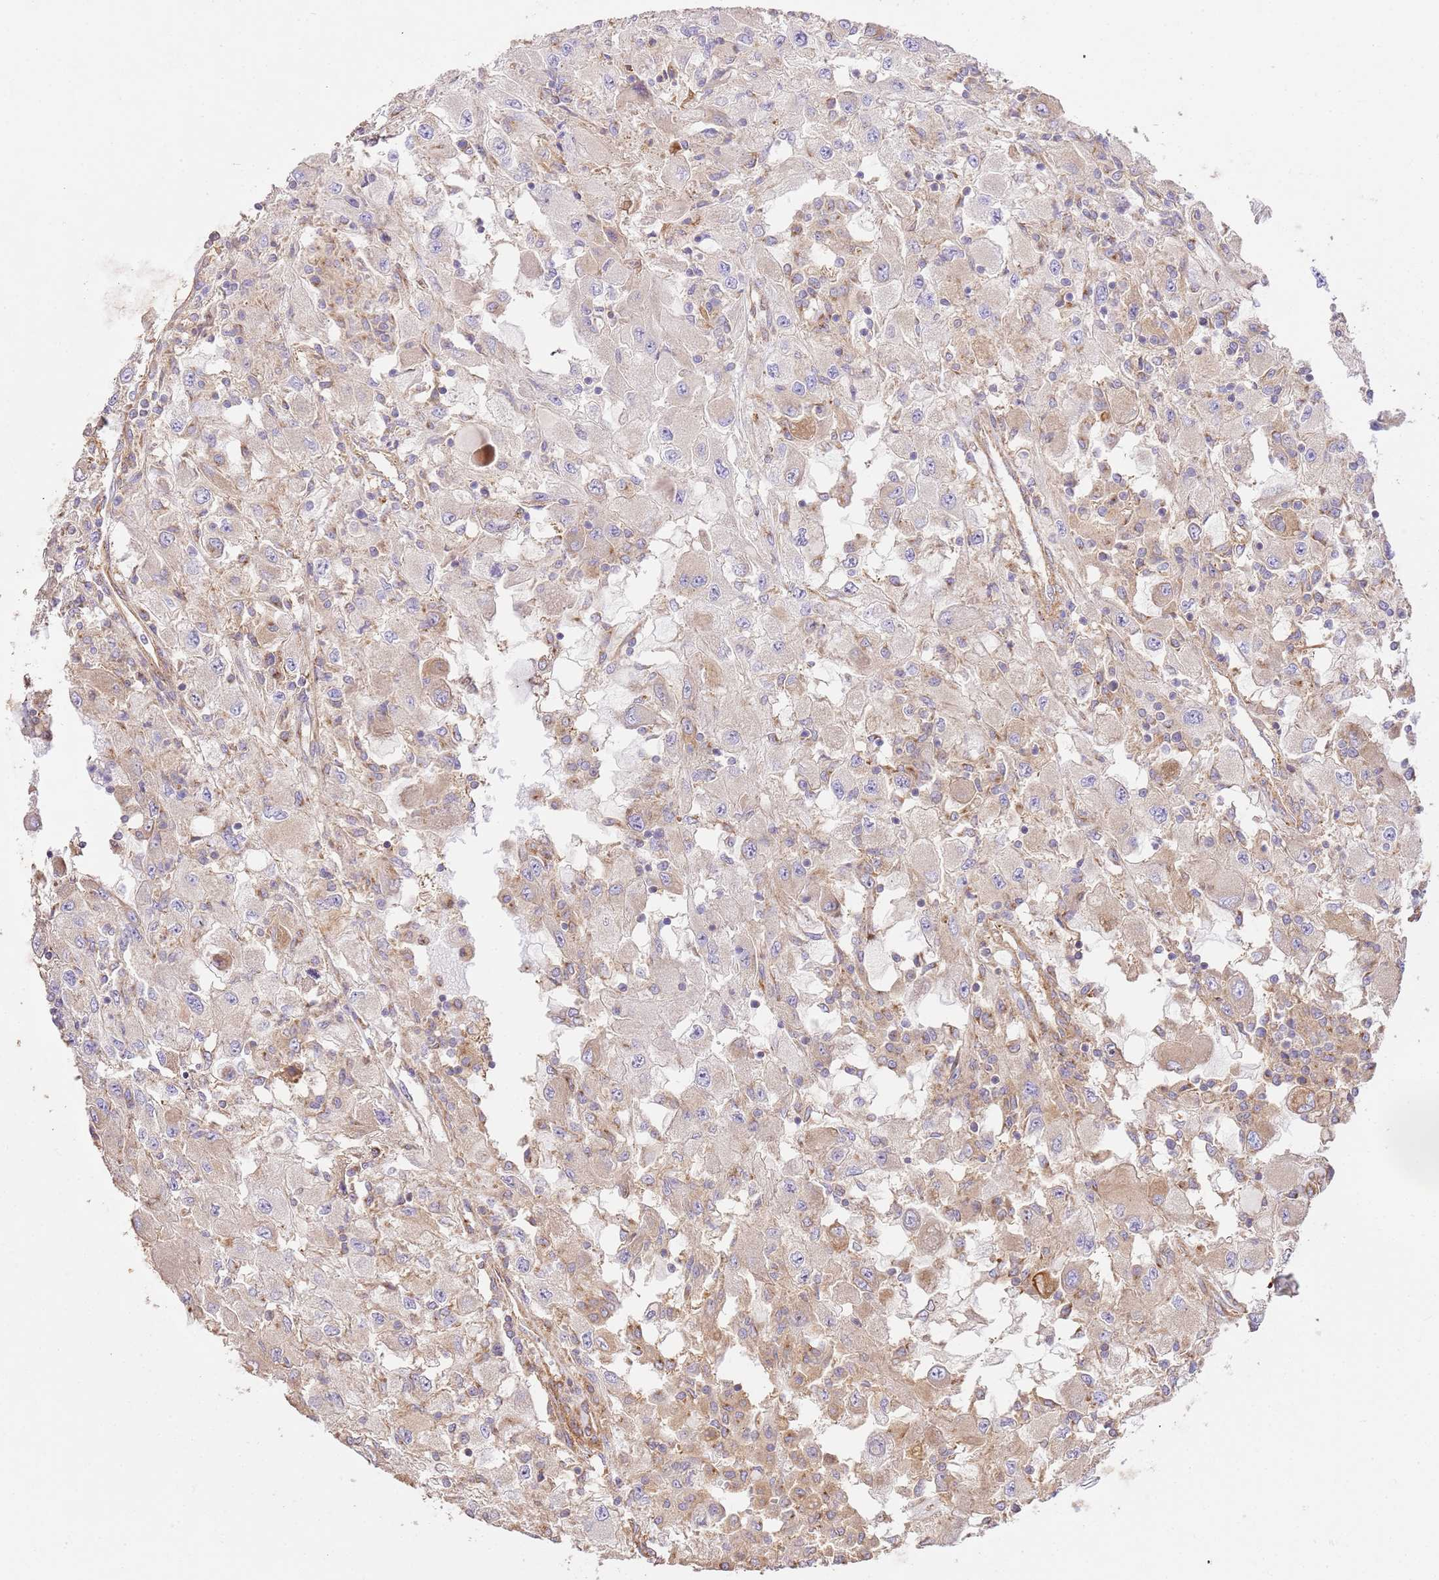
{"staining": {"intensity": "moderate", "quantity": "<25%", "location": "cytoplasmic/membranous"}, "tissue": "renal cancer", "cell_type": "Tumor cells", "image_type": "cancer", "snomed": [{"axis": "morphology", "description": "Adenocarcinoma, NOS"}, {"axis": "topography", "description": "Kidney"}], "caption": "Protein analysis of renal cancer tissue demonstrates moderate cytoplasmic/membranous expression in approximately <25% of tumor cells.", "gene": "ZBTB39", "patient": {"sex": "female", "age": 67}}